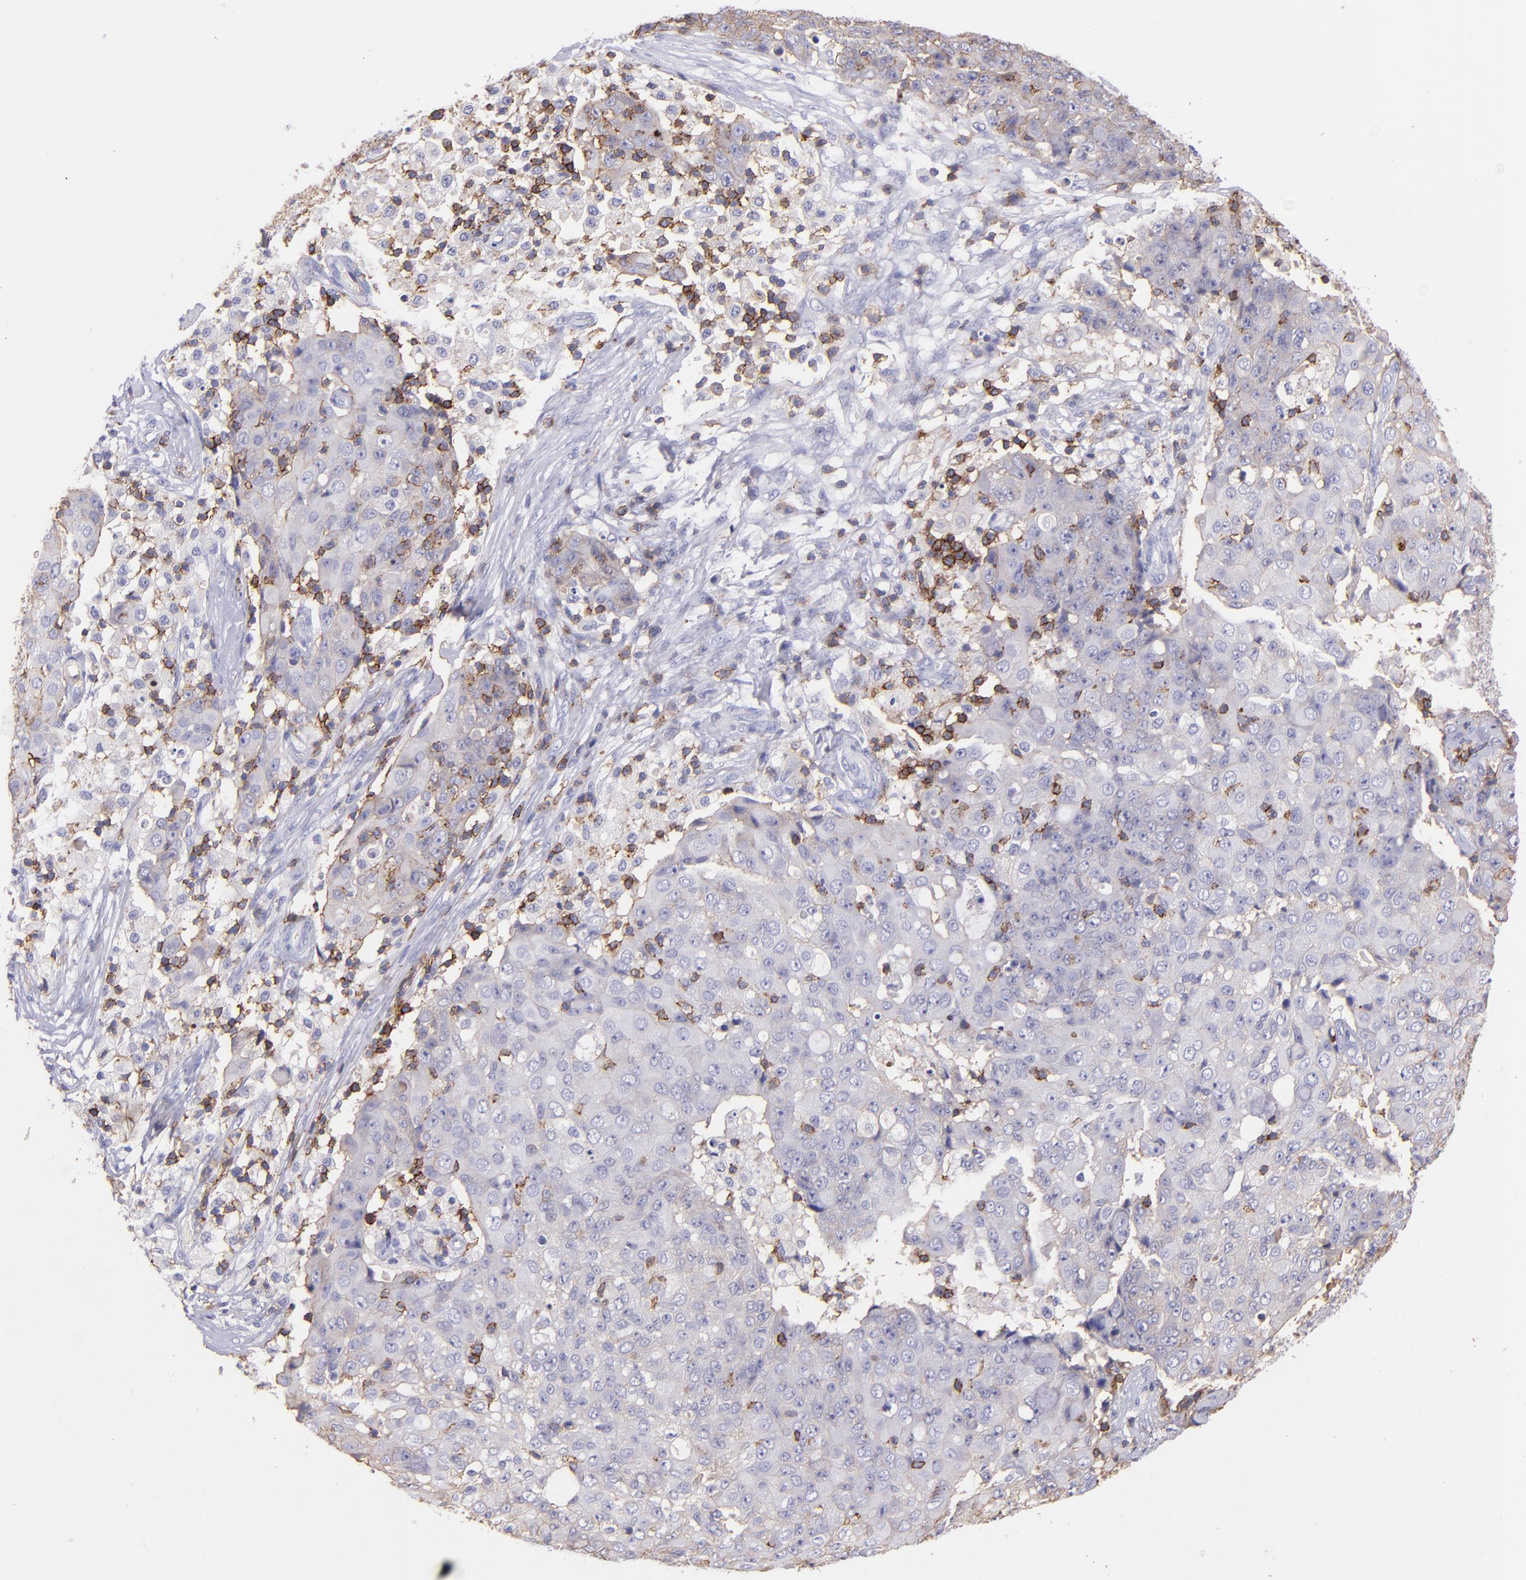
{"staining": {"intensity": "weak", "quantity": "<25%", "location": "cytoplasmic/membranous"}, "tissue": "ovarian cancer", "cell_type": "Tumor cells", "image_type": "cancer", "snomed": [{"axis": "morphology", "description": "Carcinoma, endometroid"}, {"axis": "topography", "description": "Ovary"}], "caption": "Immunohistochemistry (IHC) of human ovarian cancer (endometroid carcinoma) reveals no positivity in tumor cells. Nuclei are stained in blue.", "gene": "SPN", "patient": {"sex": "female", "age": 42}}